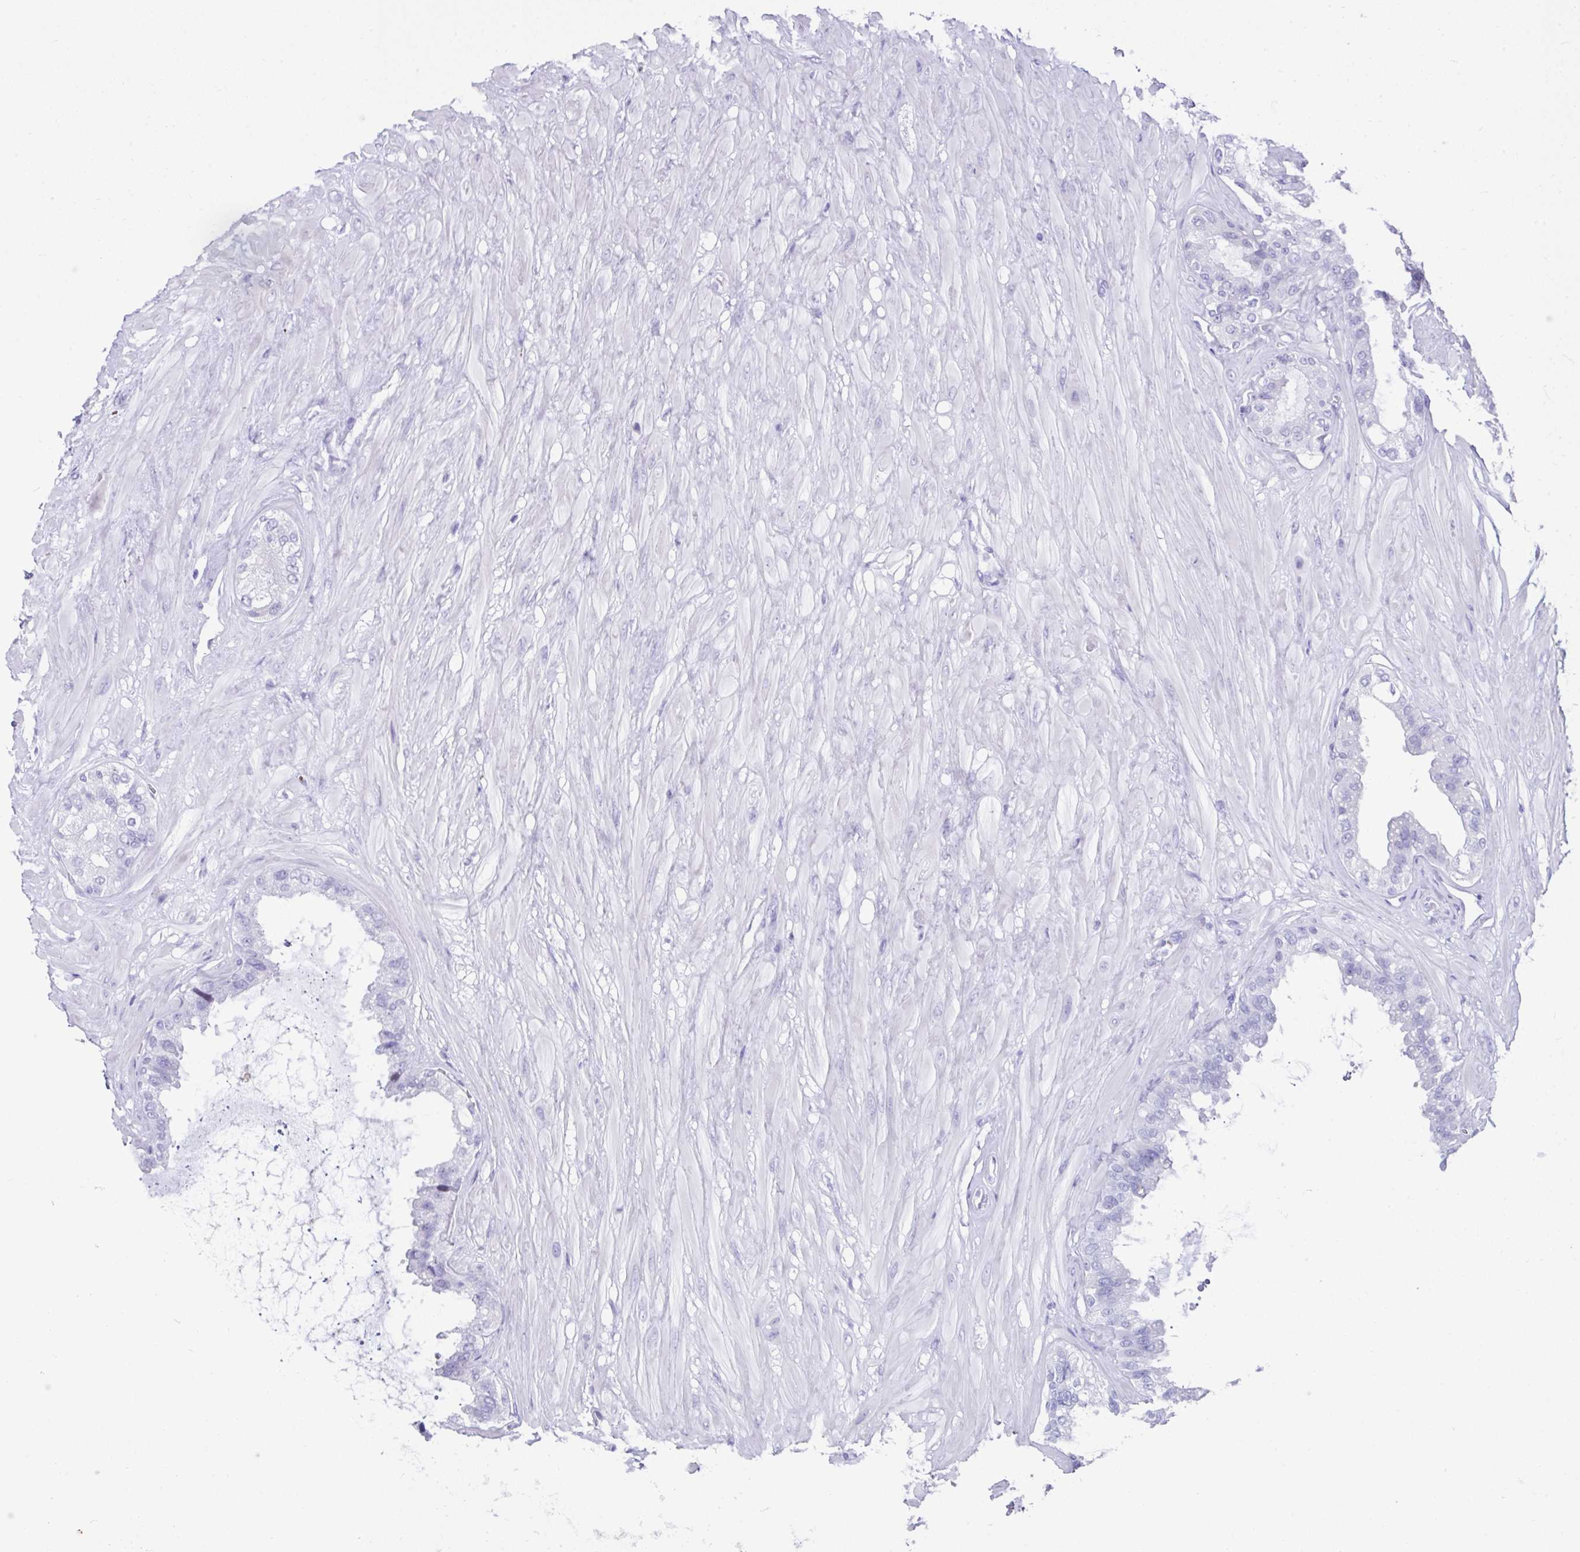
{"staining": {"intensity": "negative", "quantity": "none", "location": "none"}, "tissue": "seminal vesicle", "cell_type": "Glandular cells", "image_type": "normal", "snomed": [{"axis": "morphology", "description": "Normal tissue, NOS"}, {"axis": "topography", "description": "Seminal veicle"}, {"axis": "topography", "description": "Peripheral nerve tissue"}], "caption": "The micrograph demonstrates no staining of glandular cells in unremarkable seminal vesicle. Brightfield microscopy of immunohistochemistry (IHC) stained with DAB (3,3'-diaminobenzidine) (brown) and hematoxylin (blue), captured at high magnification.", "gene": "LGALS4", "patient": {"sex": "male", "age": 76}}